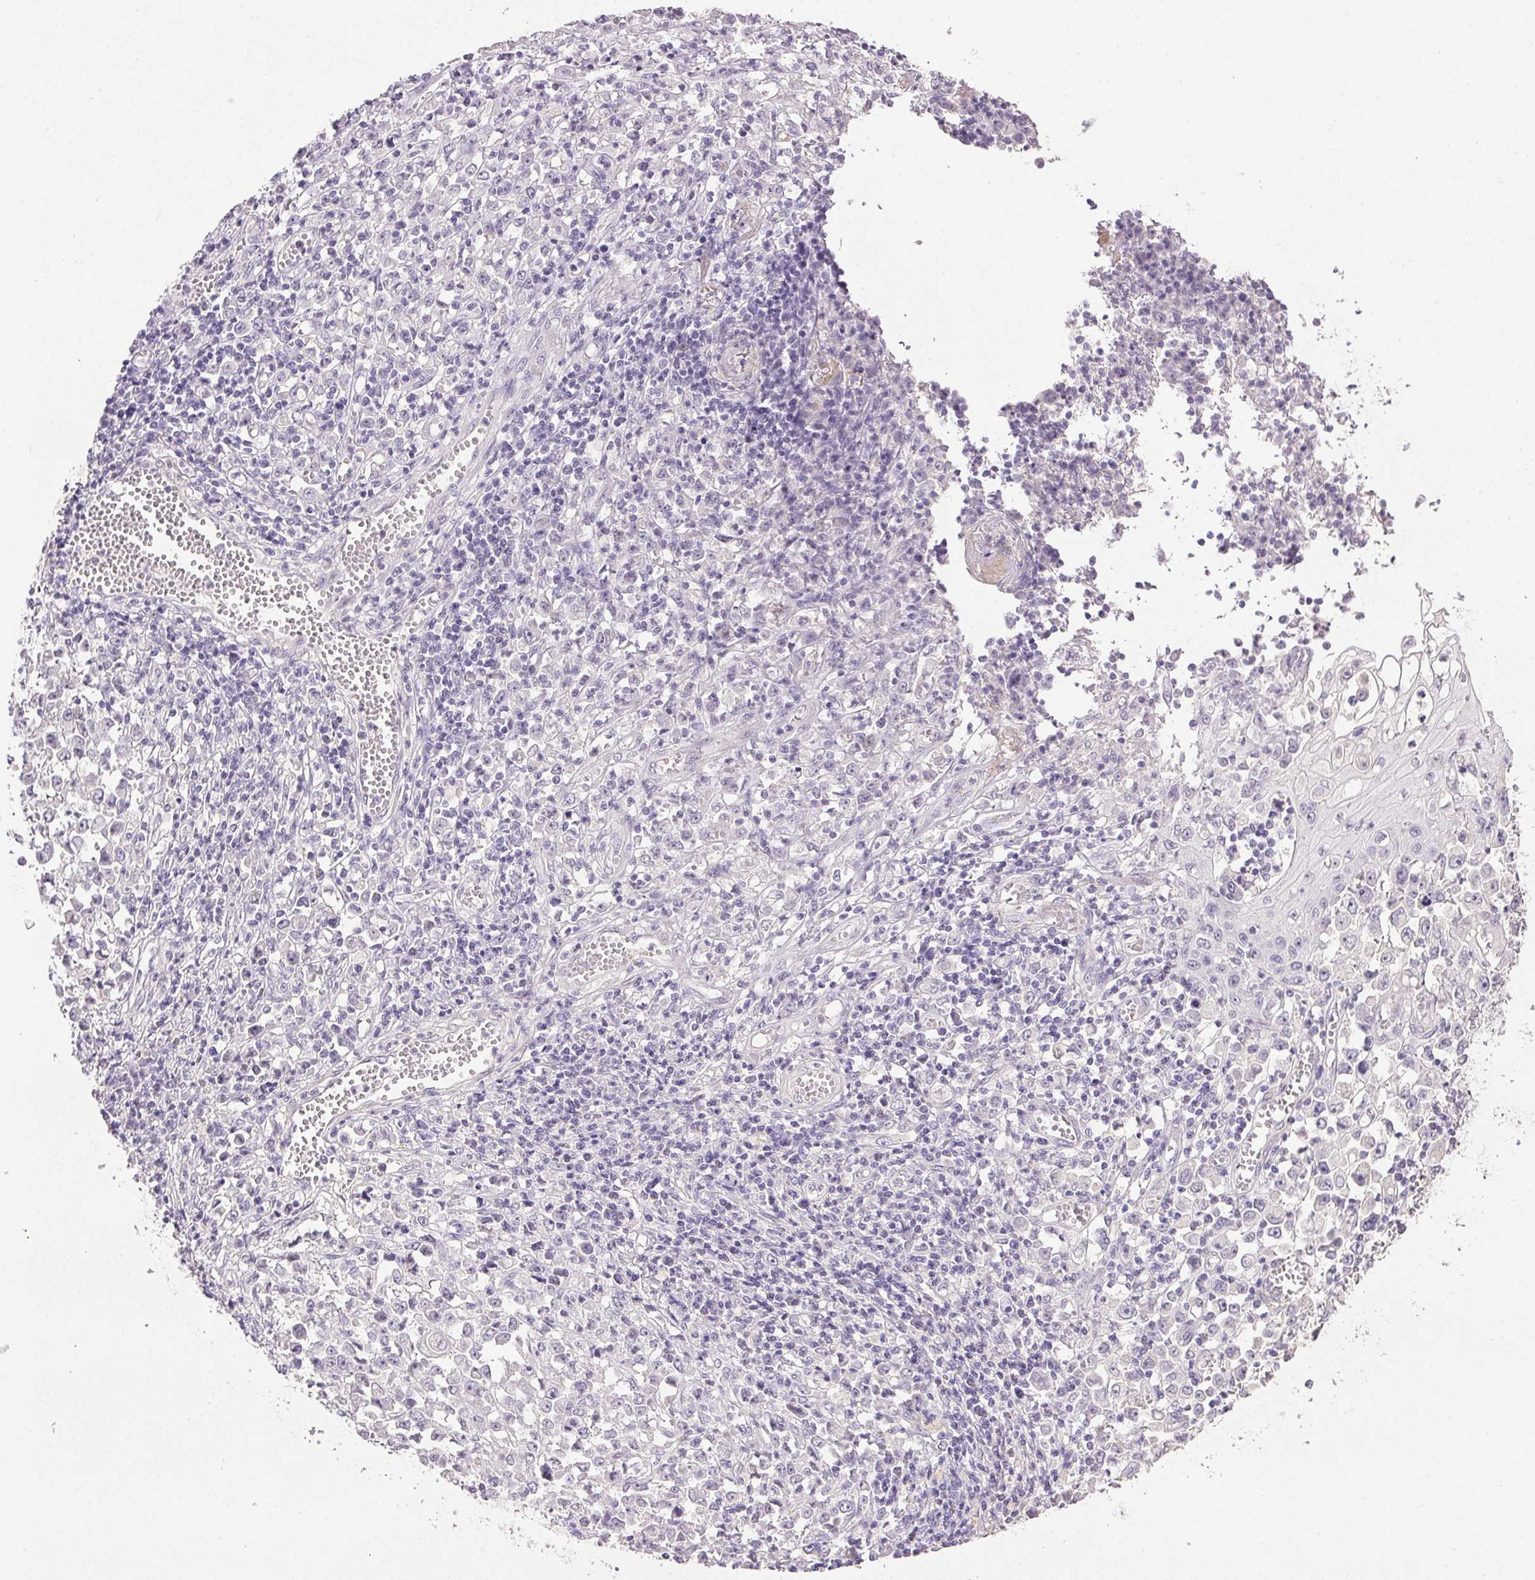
{"staining": {"intensity": "negative", "quantity": "none", "location": "none"}, "tissue": "stomach cancer", "cell_type": "Tumor cells", "image_type": "cancer", "snomed": [{"axis": "morphology", "description": "Adenocarcinoma, NOS"}, {"axis": "topography", "description": "Stomach, upper"}], "caption": "This photomicrograph is of stomach cancer (adenocarcinoma) stained with immunohistochemistry (IHC) to label a protein in brown with the nuclei are counter-stained blue. There is no staining in tumor cells. (DAB IHC visualized using brightfield microscopy, high magnification).", "gene": "PRL", "patient": {"sex": "male", "age": 70}}